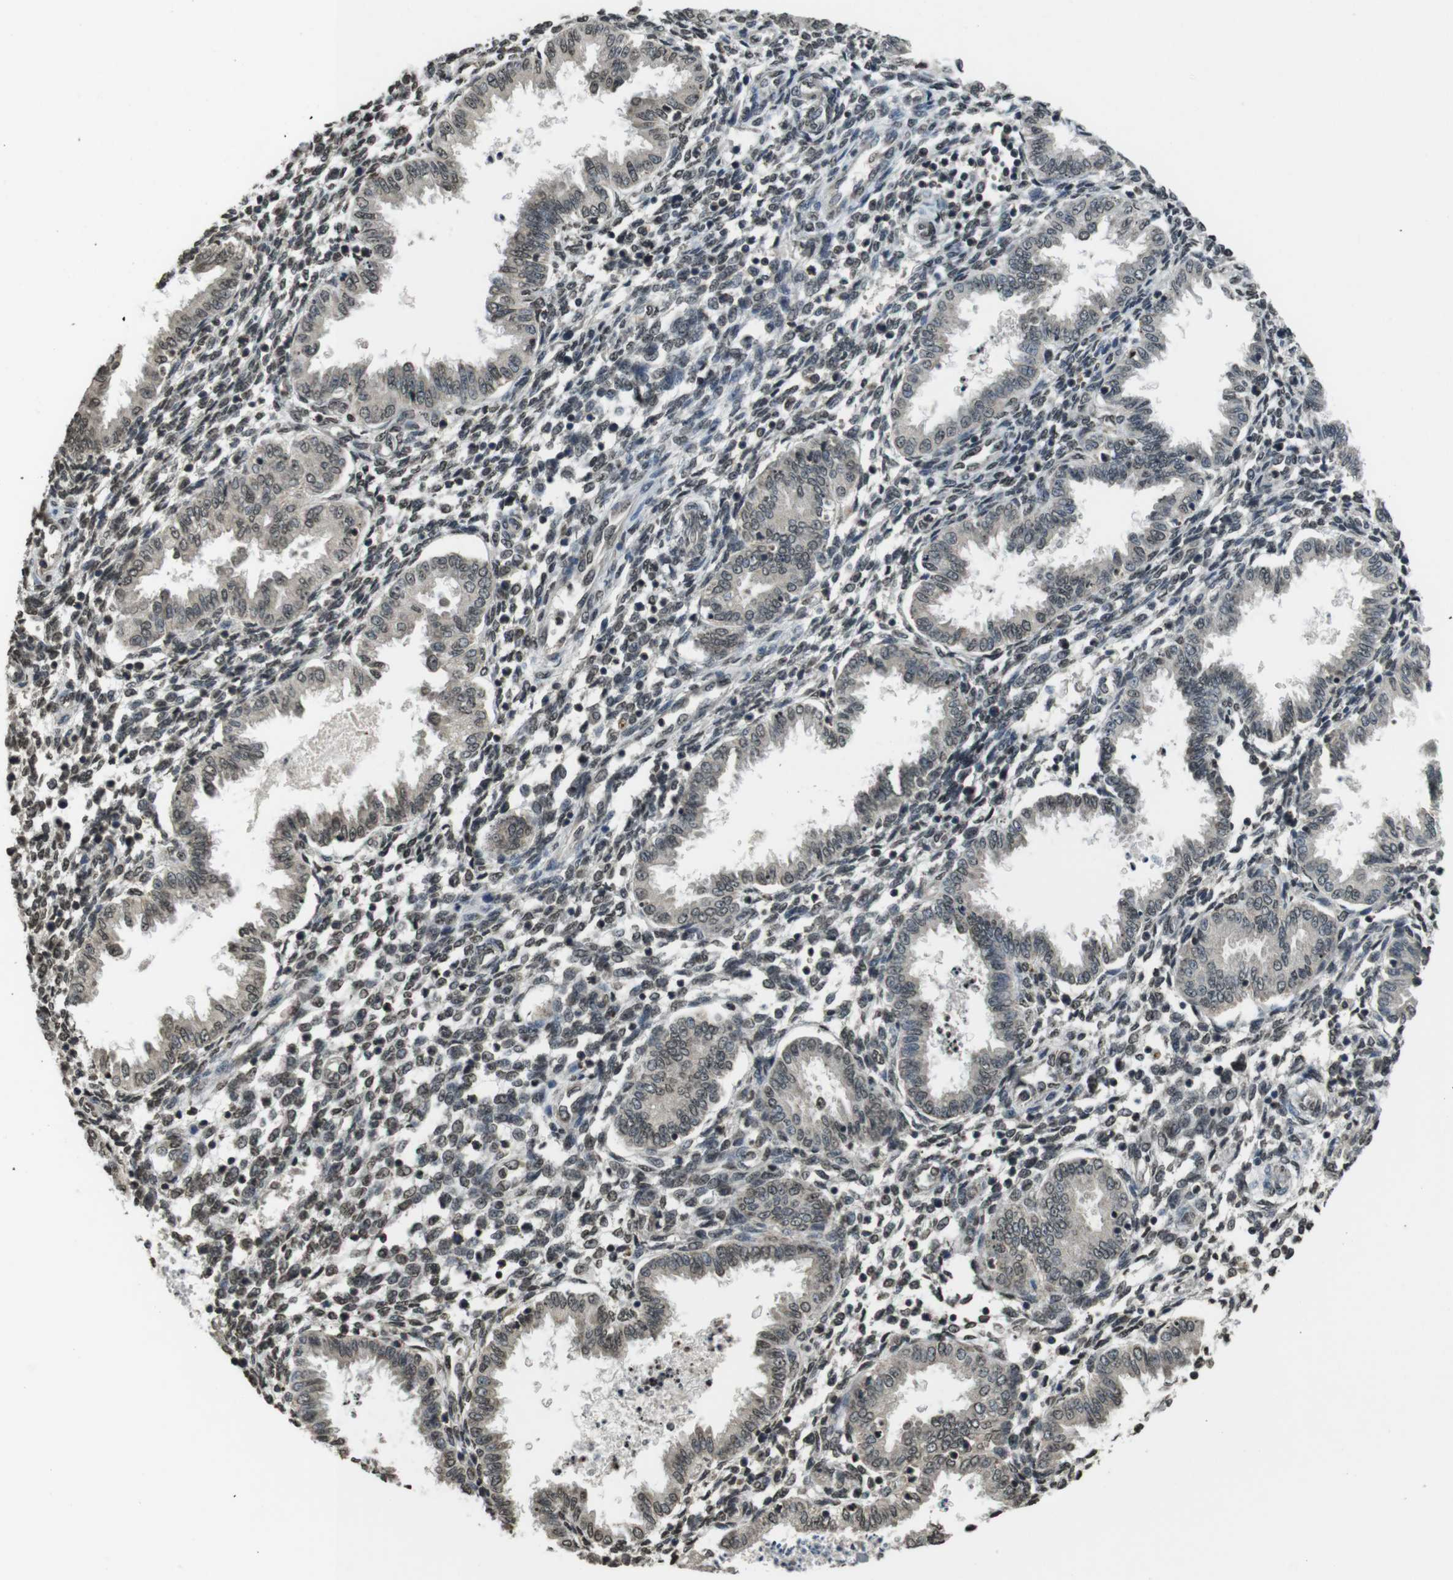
{"staining": {"intensity": "weak", "quantity": "25%-75%", "location": "nuclear"}, "tissue": "endometrium", "cell_type": "Cells in endometrial stroma", "image_type": "normal", "snomed": [{"axis": "morphology", "description": "Normal tissue, NOS"}, {"axis": "topography", "description": "Endometrium"}], "caption": "The image demonstrates a brown stain indicating the presence of a protein in the nuclear of cells in endometrial stroma in endometrium.", "gene": "MAF", "patient": {"sex": "female", "age": 33}}